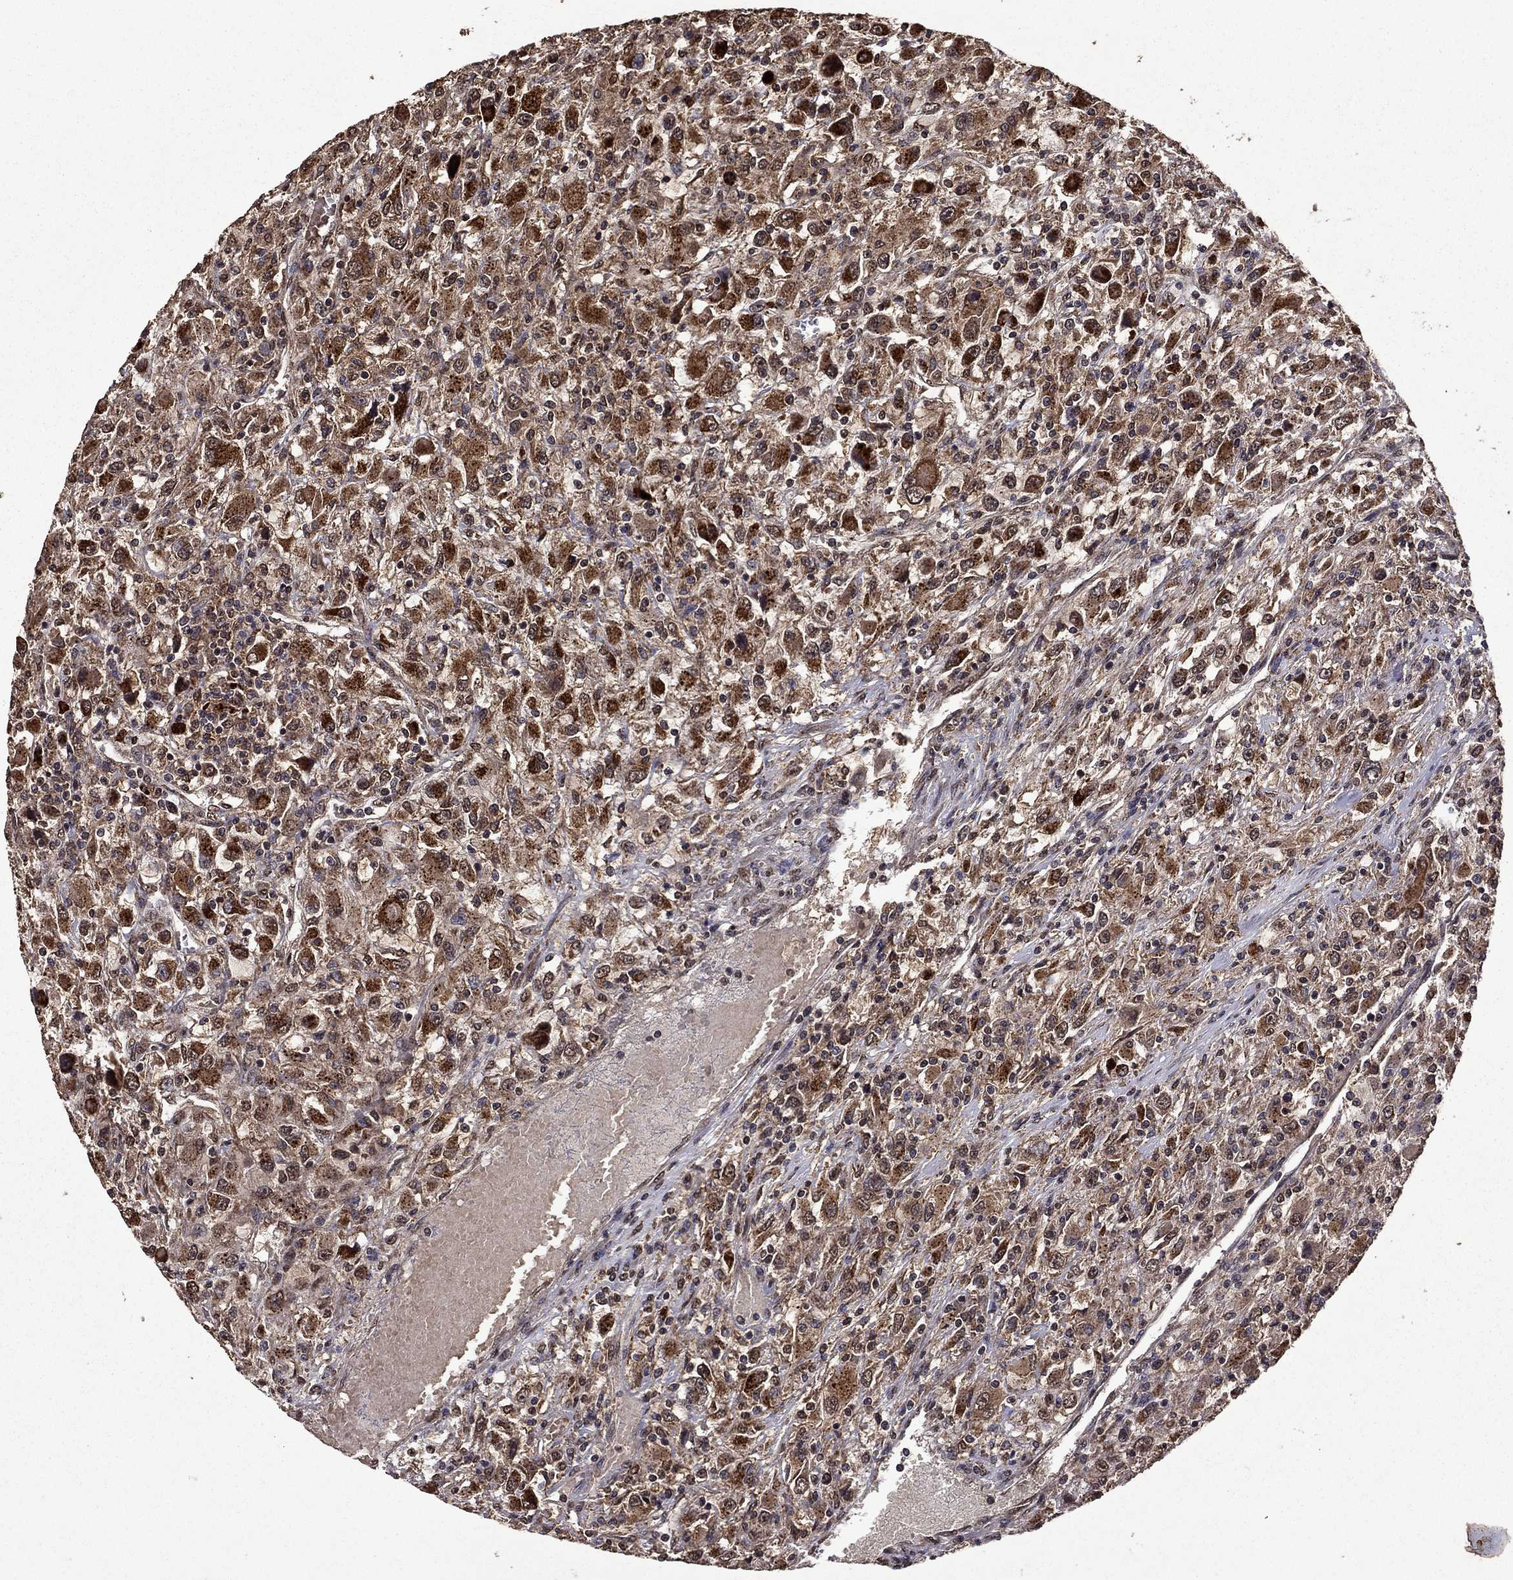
{"staining": {"intensity": "strong", "quantity": "25%-75%", "location": "cytoplasmic/membranous"}, "tissue": "renal cancer", "cell_type": "Tumor cells", "image_type": "cancer", "snomed": [{"axis": "morphology", "description": "Adenocarcinoma, NOS"}, {"axis": "topography", "description": "Kidney"}], "caption": "Renal cancer was stained to show a protein in brown. There is high levels of strong cytoplasmic/membranous expression in about 25%-75% of tumor cells.", "gene": "ITM2B", "patient": {"sex": "female", "age": 67}}